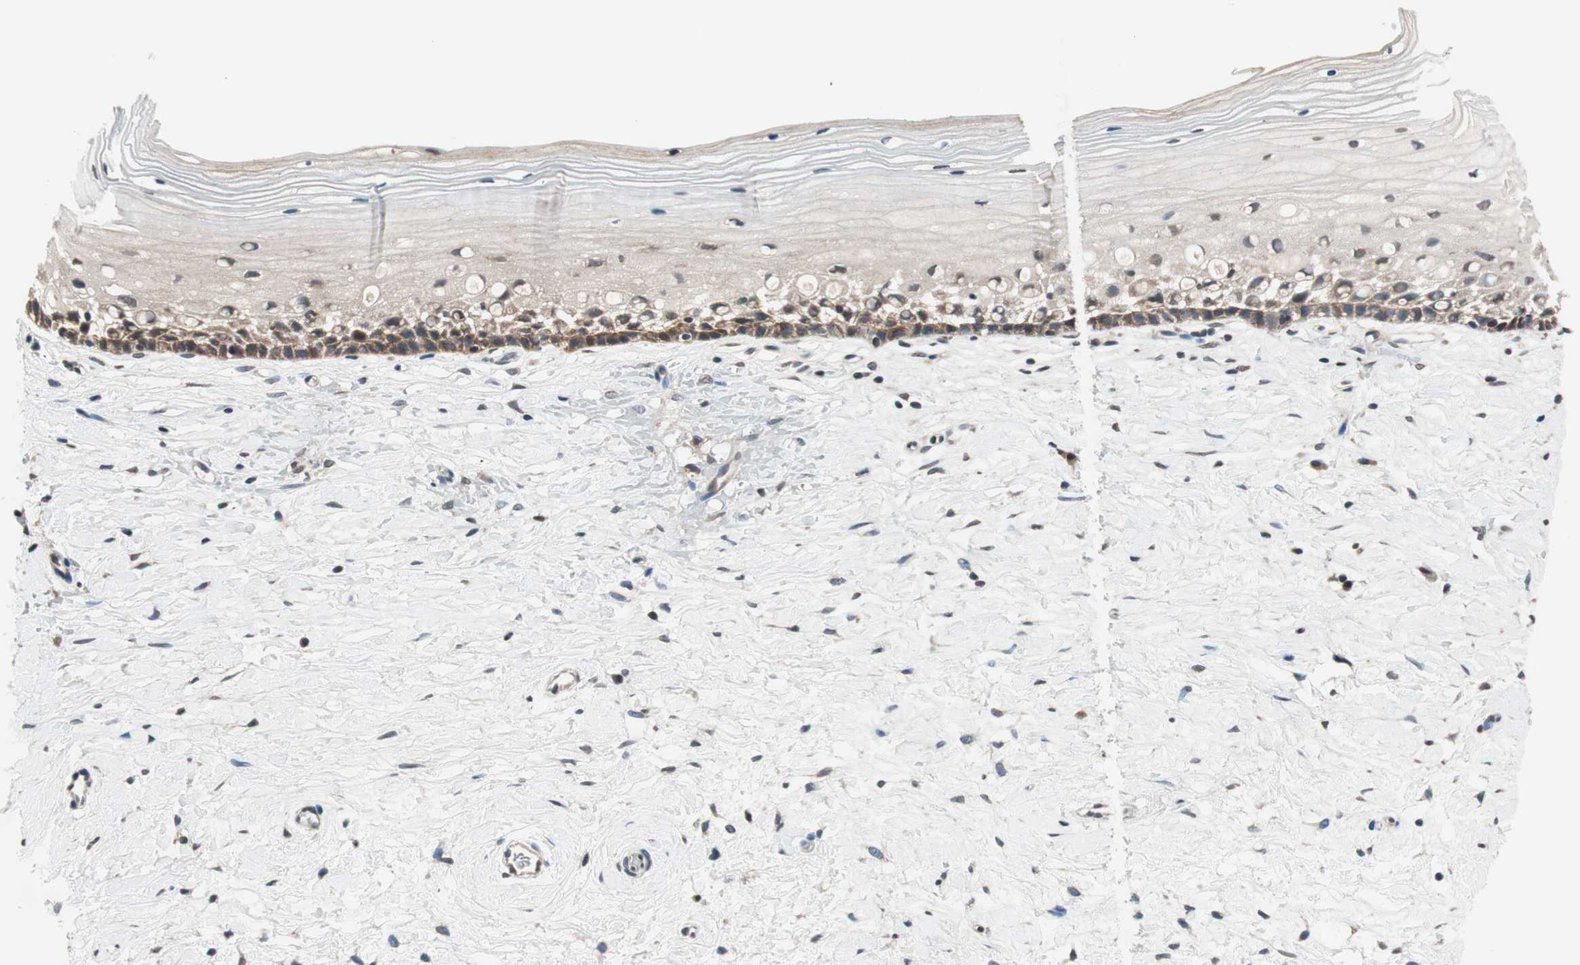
{"staining": {"intensity": "weak", "quantity": ">75%", "location": "cytoplasmic/membranous"}, "tissue": "cervix", "cell_type": "Glandular cells", "image_type": "normal", "snomed": [{"axis": "morphology", "description": "Normal tissue, NOS"}, {"axis": "topography", "description": "Cervix"}], "caption": "Immunohistochemical staining of unremarkable human cervix displays >75% levels of weak cytoplasmic/membranous protein expression in about >75% of glandular cells. (DAB (3,3'-diaminobenzidine) = brown stain, brightfield microscopy at high magnification).", "gene": "GCLC", "patient": {"sex": "female", "age": 39}}